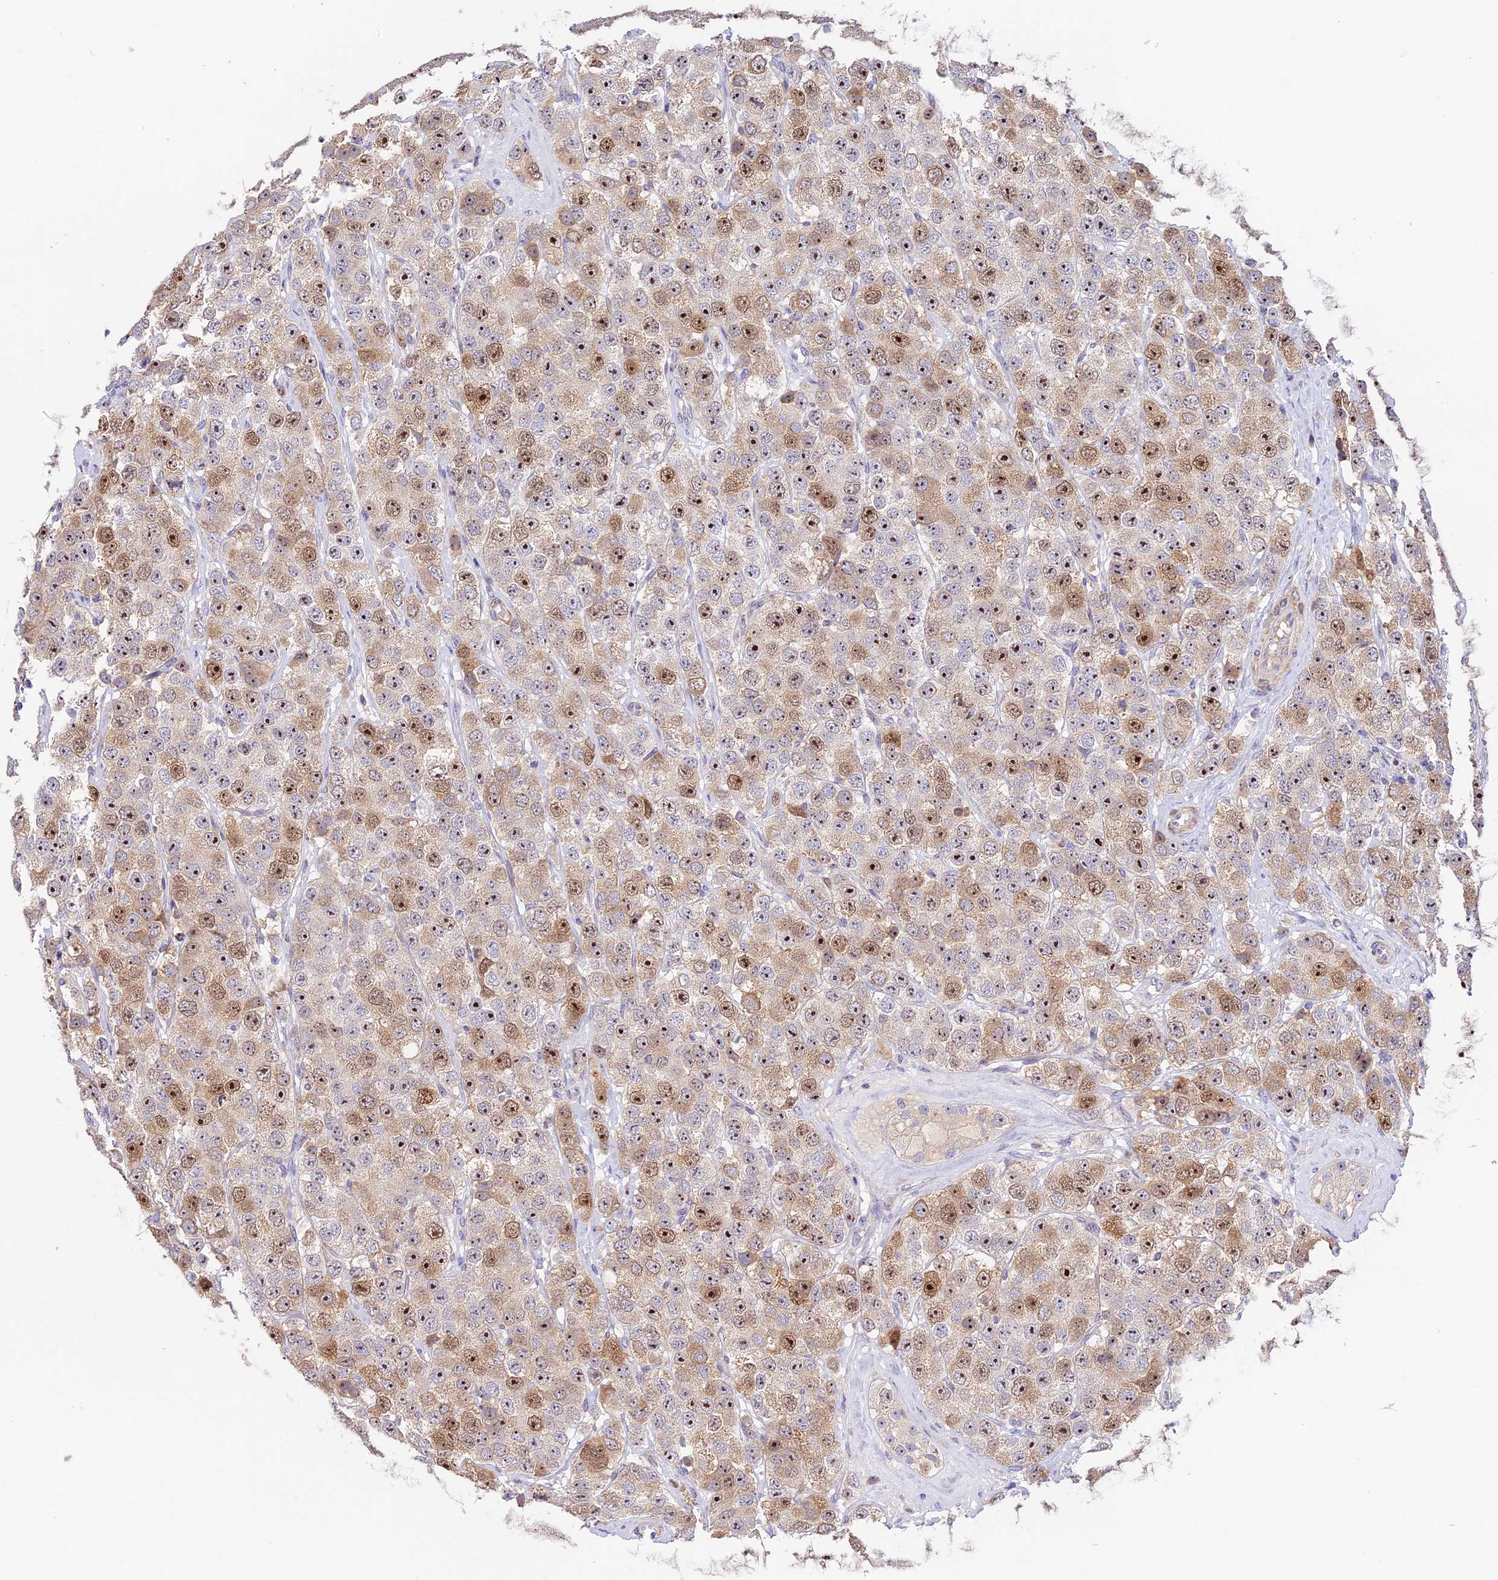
{"staining": {"intensity": "moderate", "quantity": ">75%", "location": "cytoplasmic/membranous,nuclear"}, "tissue": "testis cancer", "cell_type": "Tumor cells", "image_type": "cancer", "snomed": [{"axis": "morphology", "description": "Seminoma, NOS"}, {"axis": "topography", "description": "Testis"}], "caption": "Human seminoma (testis) stained with a brown dye shows moderate cytoplasmic/membranous and nuclear positive staining in about >75% of tumor cells.", "gene": "RAD51", "patient": {"sex": "male", "age": 28}}